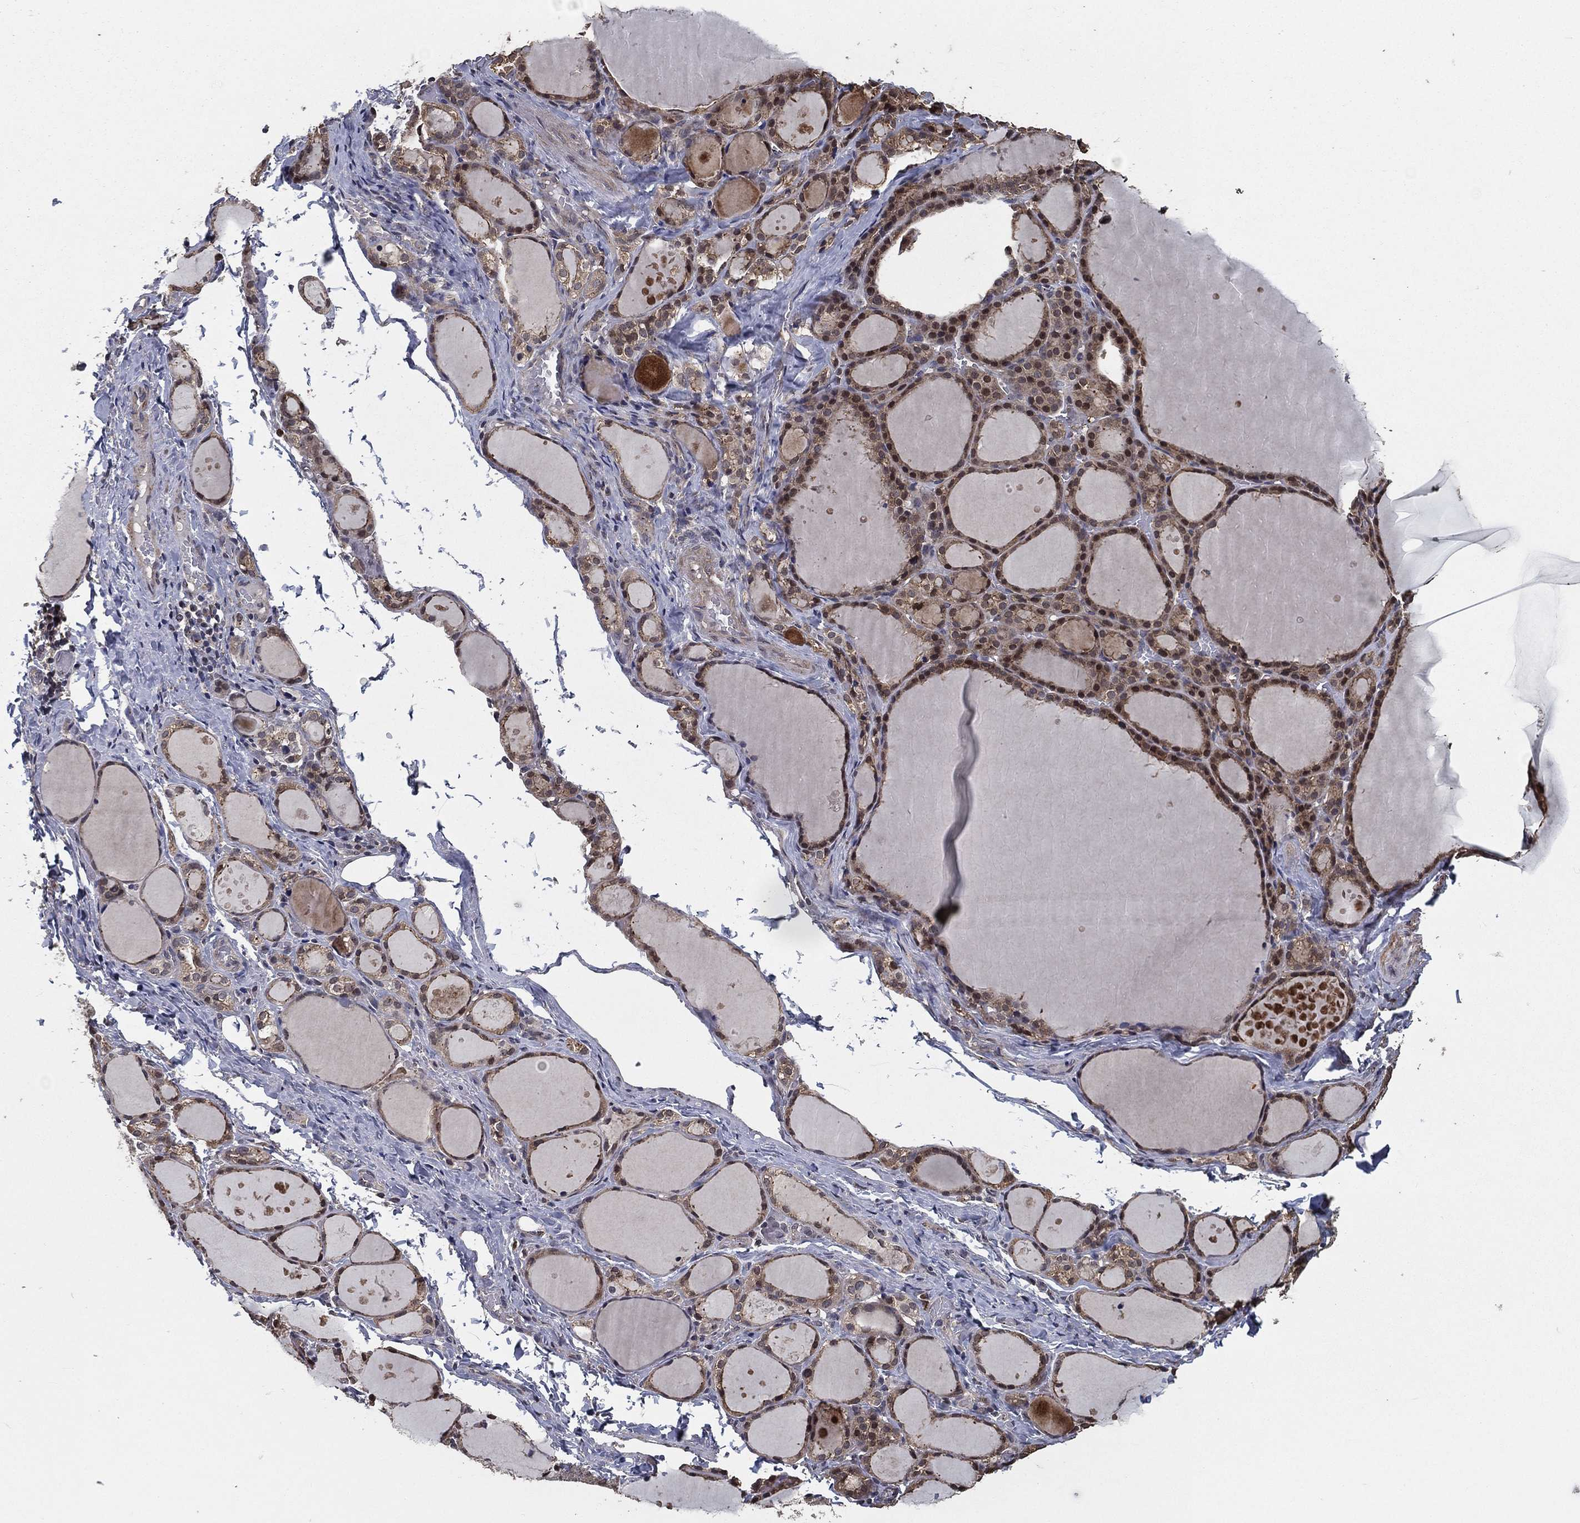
{"staining": {"intensity": "moderate", "quantity": "25%-75%", "location": "cytoplasmic/membranous,nuclear"}, "tissue": "thyroid gland", "cell_type": "Glandular cells", "image_type": "normal", "snomed": [{"axis": "morphology", "description": "Normal tissue, NOS"}, {"axis": "topography", "description": "Thyroid gland"}], "caption": "High-magnification brightfield microscopy of normal thyroid gland stained with DAB (3,3'-diaminobenzidine) (brown) and counterstained with hematoxylin (blue). glandular cells exhibit moderate cytoplasmic/membranous,nuclear expression is appreciated in about25%-75% of cells.", "gene": "PCNT", "patient": {"sex": "male", "age": 68}}